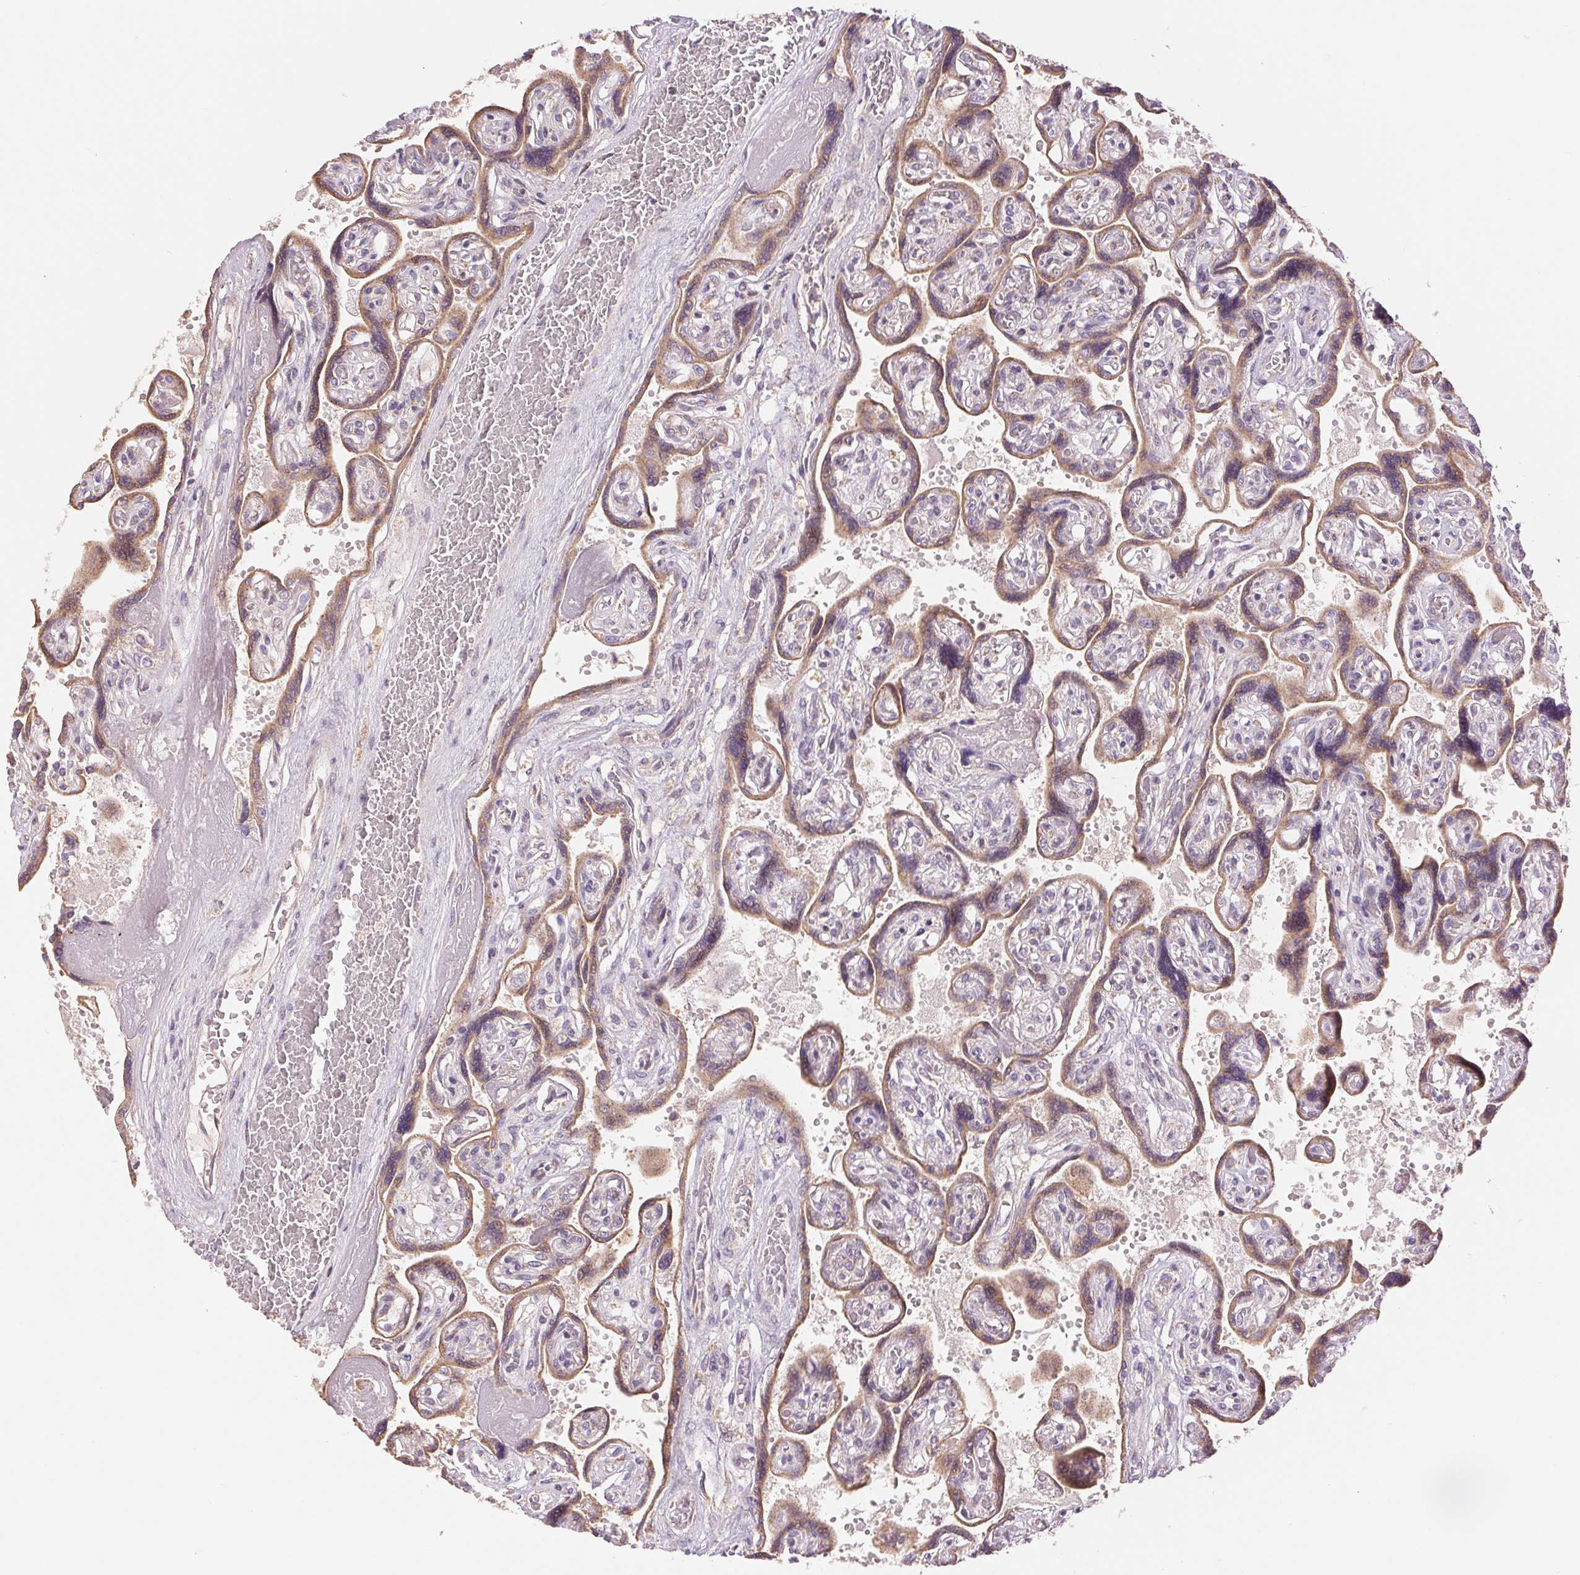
{"staining": {"intensity": "weak", "quantity": ">75%", "location": "cytoplasmic/membranous"}, "tissue": "placenta", "cell_type": "Decidual cells", "image_type": "normal", "snomed": [{"axis": "morphology", "description": "Normal tissue, NOS"}, {"axis": "topography", "description": "Placenta"}], "caption": "Immunohistochemistry photomicrograph of unremarkable placenta: placenta stained using immunohistochemistry shows low levels of weak protein expression localized specifically in the cytoplasmic/membranous of decidual cells, appearing as a cytoplasmic/membranous brown color.", "gene": "DGUOK", "patient": {"sex": "female", "age": 32}}